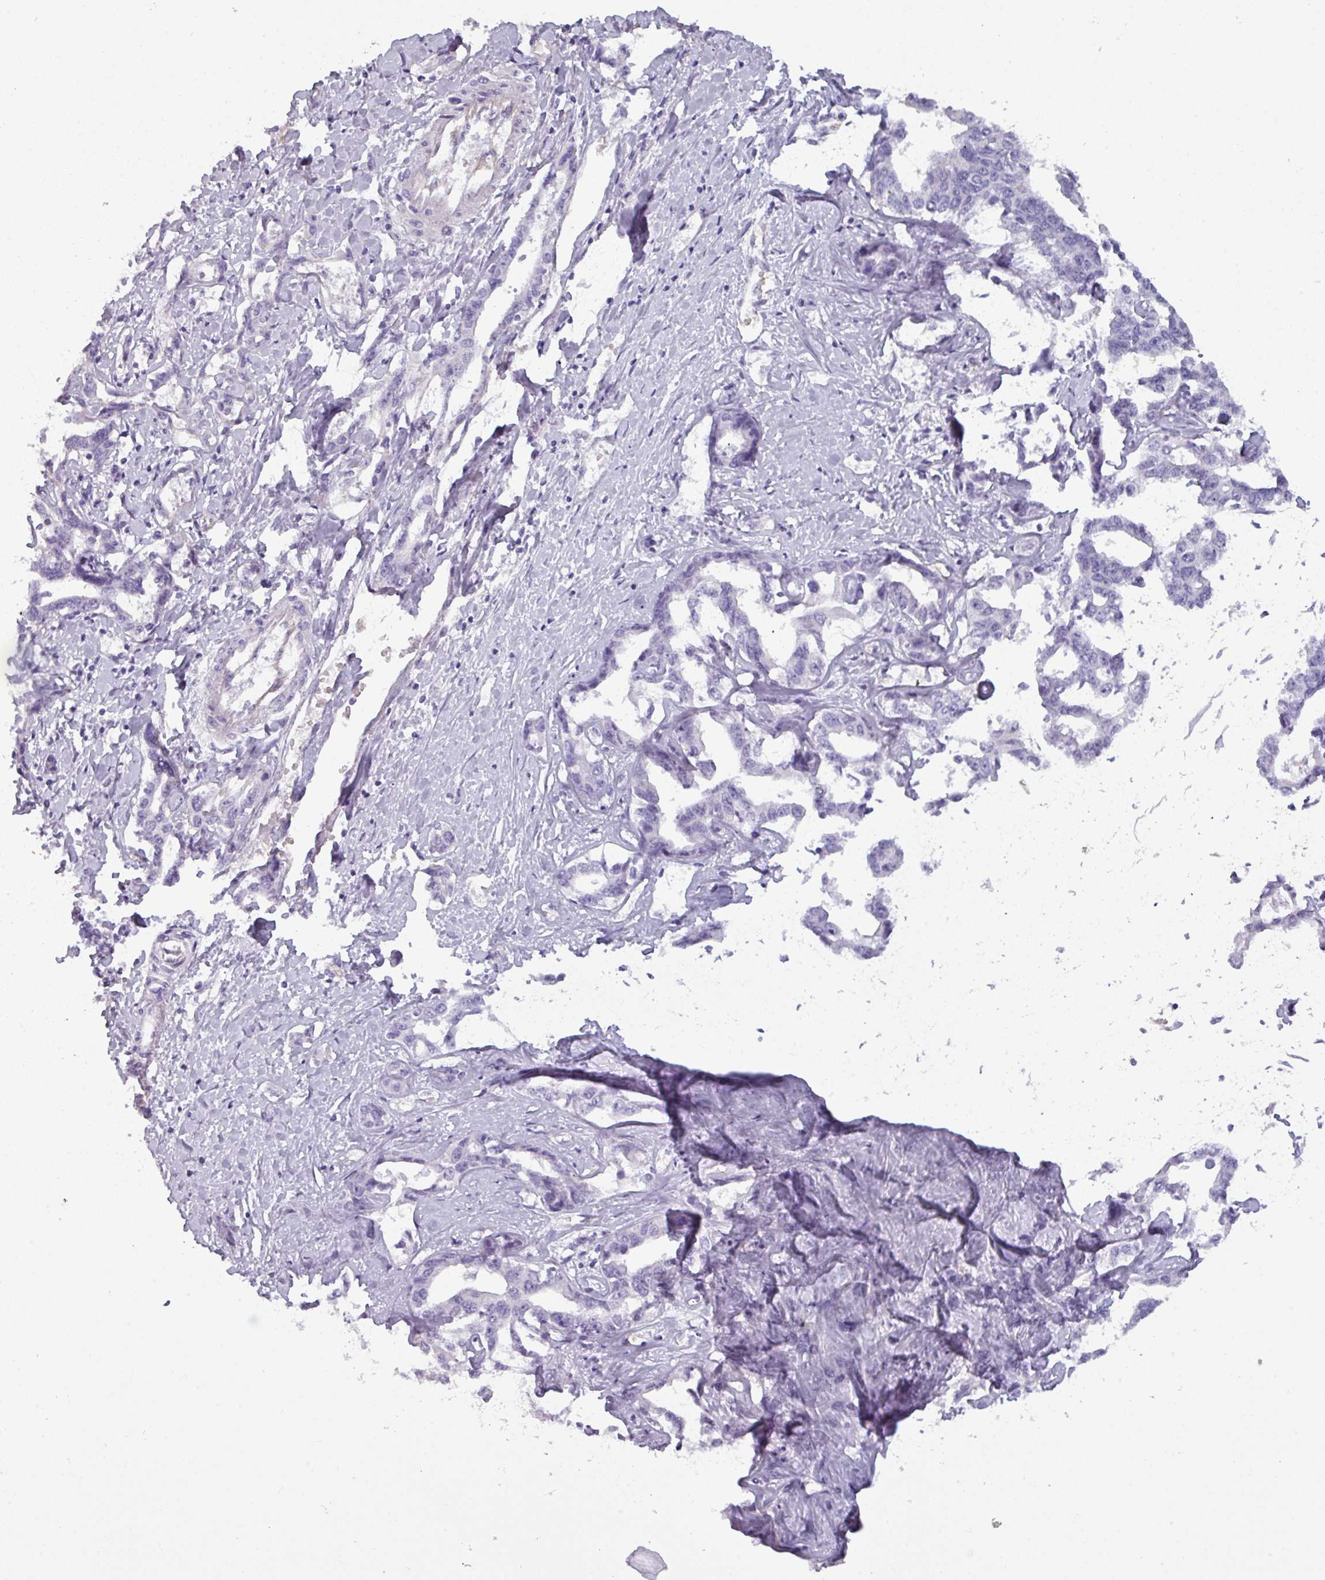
{"staining": {"intensity": "negative", "quantity": "none", "location": "none"}, "tissue": "liver cancer", "cell_type": "Tumor cells", "image_type": "cancer", "snomed": [{"axis": "morphology", "description": "Cholangiocarcinoma"}, {"axis": "topography", "description": "Liver"}], "caption": "There is no significant staining in tumor cells of liver cholangiocarcinoma.", "gene": "AREL1", "patient": {"sex": "male", "age": 59}}